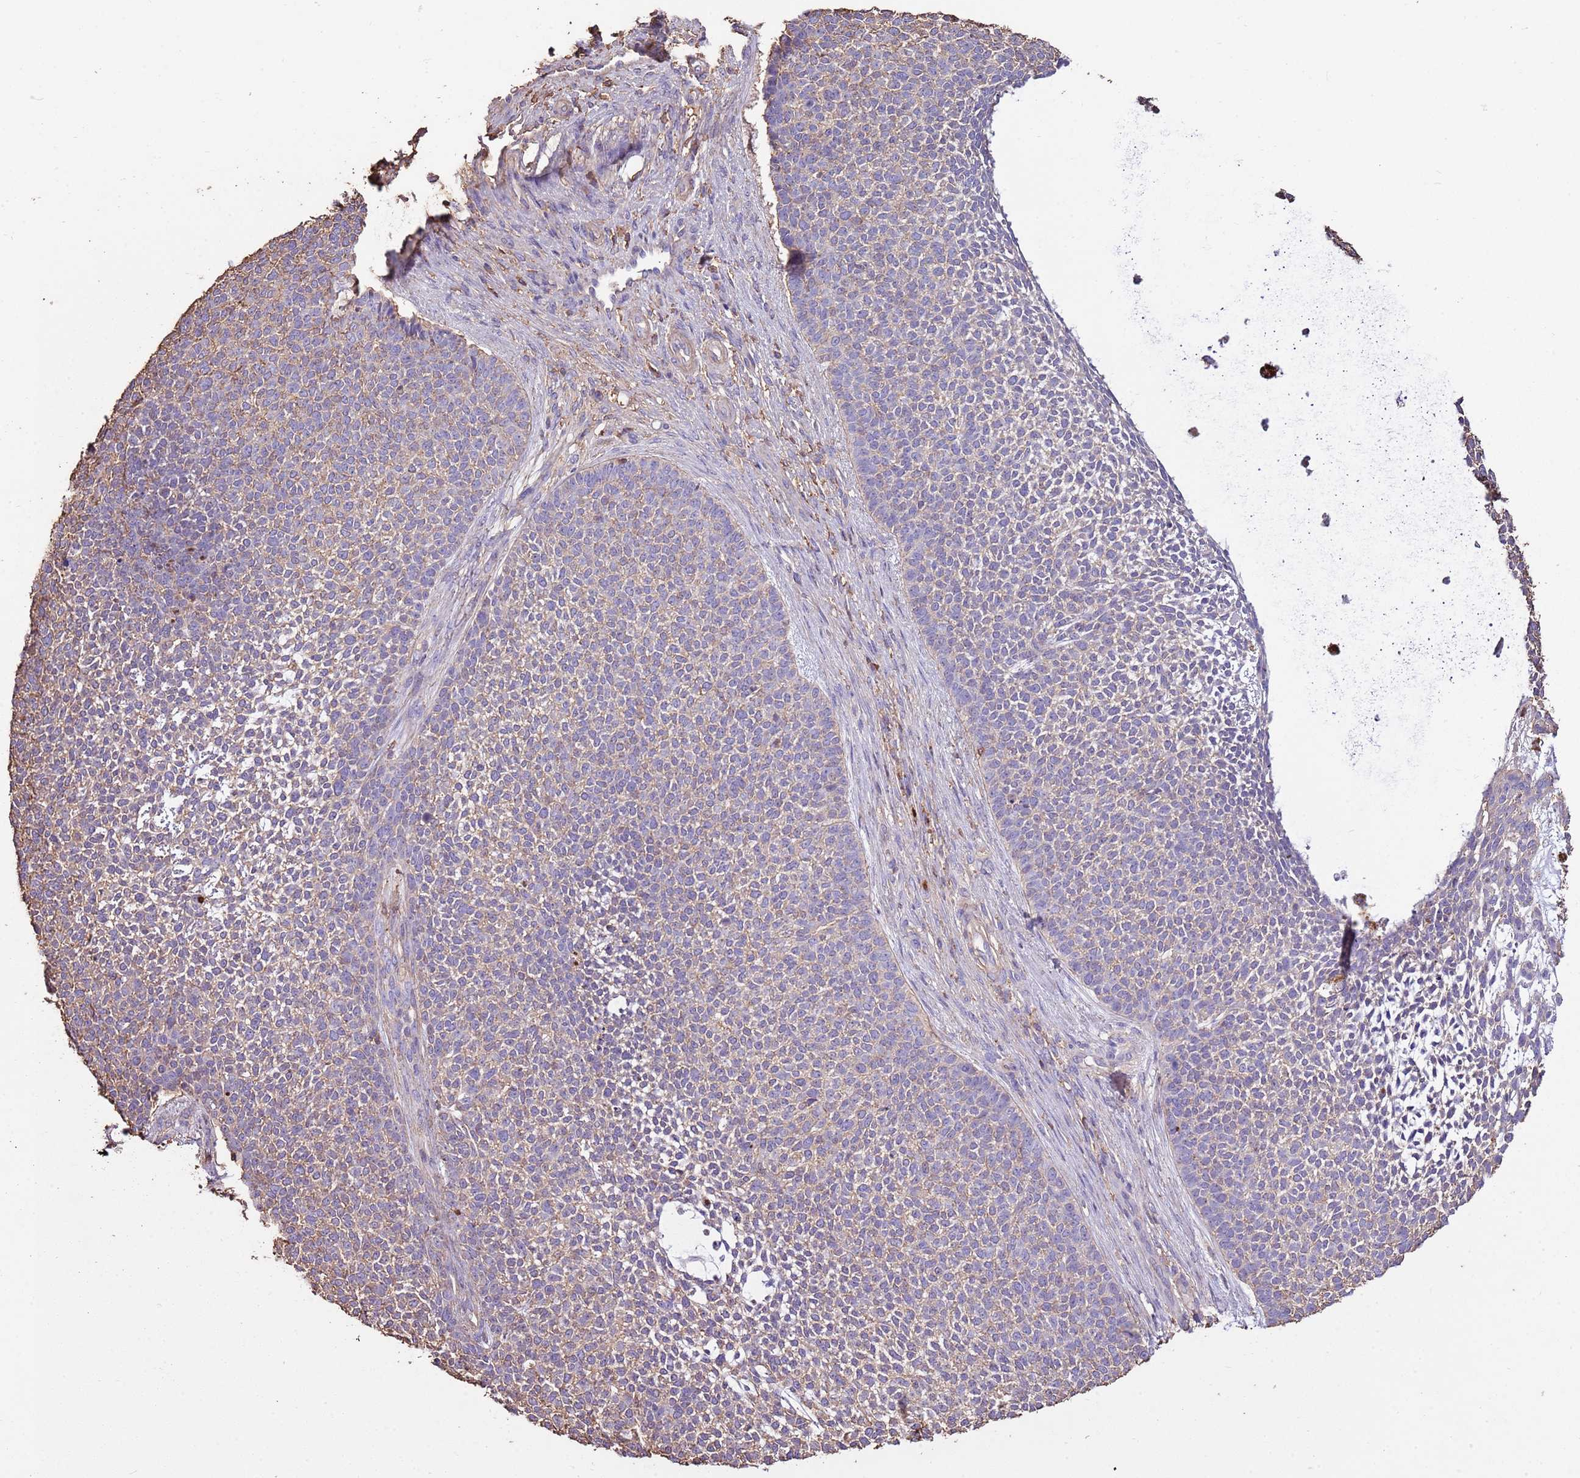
{"staining": {"intensity": "weak", "quantity": "25%-75%", "location": "cytoplasmic/membranous"}, "tissue": "skin cancer", "cell_type": "Tumor cells", "image_type": "cancer", "snomed": [{"axis": "morphology", "description": "Basal cell carcinoma"}, {"axis": "topography", "description": "Skin"}], "caption": "IHC (DAB) staining of human skin cancer demonstrates weak cytoplasmic/membranous protein expression in approximately 25%-75% of tumor cells.", "gene": "ARL10", "patient": {"sex": "female", "age": 84}}